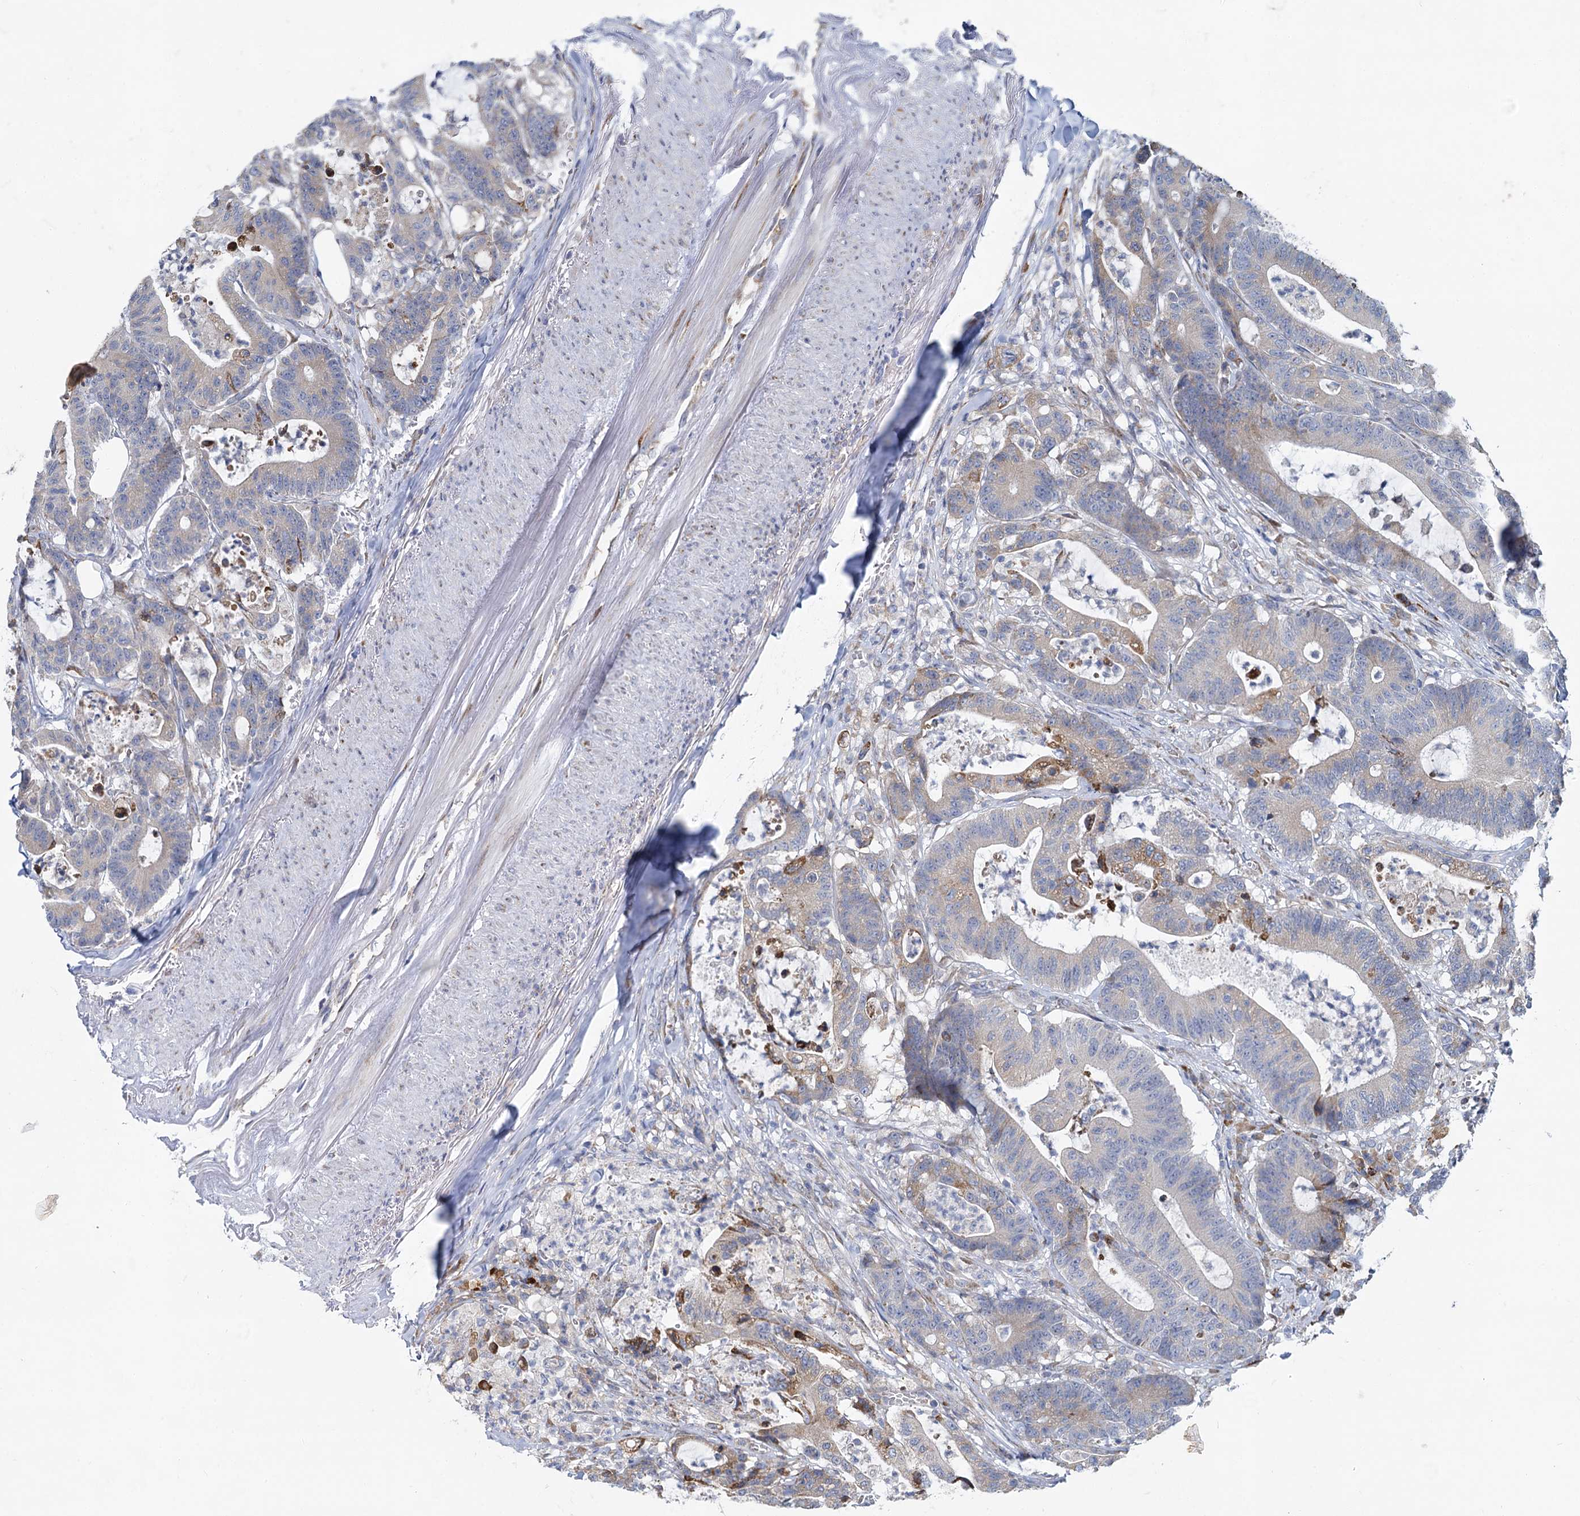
{"staining": {"intensity": "weak", "quantity": "<25%", "location": "cytoplasmic/membranous"}, "tissue": "colorectal cancer", "cell_type": "Tumor cells", "image_type": "cancer", "snomed": [{"axis": "morphology", "description": "Adenocarcinoma, NOS"}, {"axis": "topography", "description": "Colon"}], "caption": "Immunohistochemistry of colorectal cancer shows no expression in tumor cells. The staining is performed using DAB brown chromogen with nuclei counter-stained in using hematoxylin.", "gene": "PRSS35", "patient": {"sex": "female", "age": 84}}